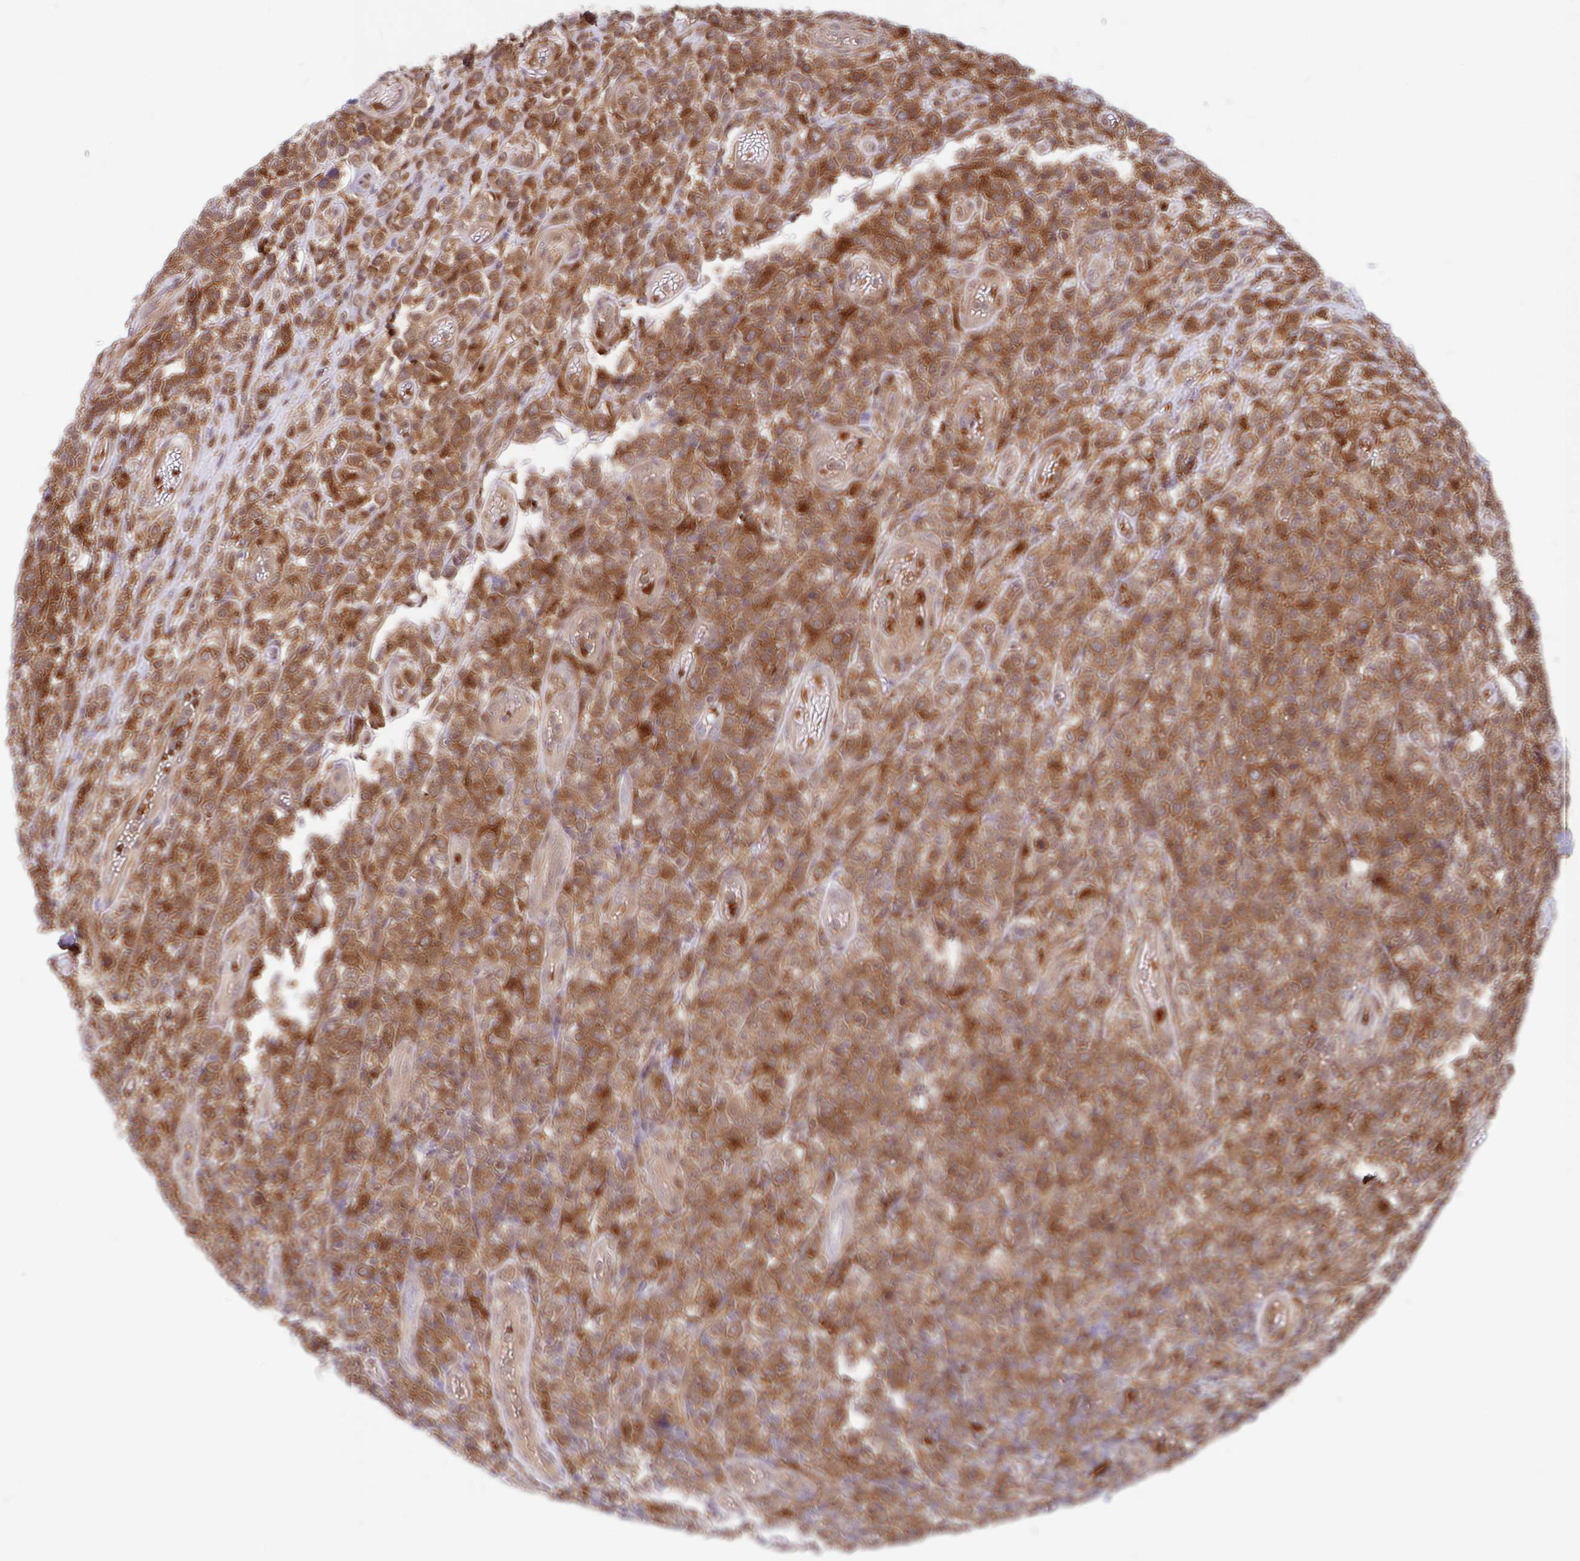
{"staining": {"intensity": "moderate", "quantity": ">75%", "location": "cytoplasmic/membranous"}, "tissue": "lymphoma", "cell_type": "Tumor cells", "image_type": "cancer", "snomed": [{"axis": "morphology", "description": "Malignant lymphoma, non-Hodgkin's type, High grade"}, {"axis": "topography", "description": "Soft tissue"}], "caption": "Immunohistochemistry staining of high-grade malignant lymphoma, non-Hodgkin's type, which displays medium levels of moderate cytoplasmic/membranous positivity in approximately >75% of tumor cells indicating moderate cytoplasmic/membranous protein expression. The staining was performed using DAB (3,3'-diaminobenzidine) (brown) for protein detection and nuclei were counterstained in hematoxylin (blue).", "gene": "BLVRA", "patient": {"sex": "female", "age": 56}}